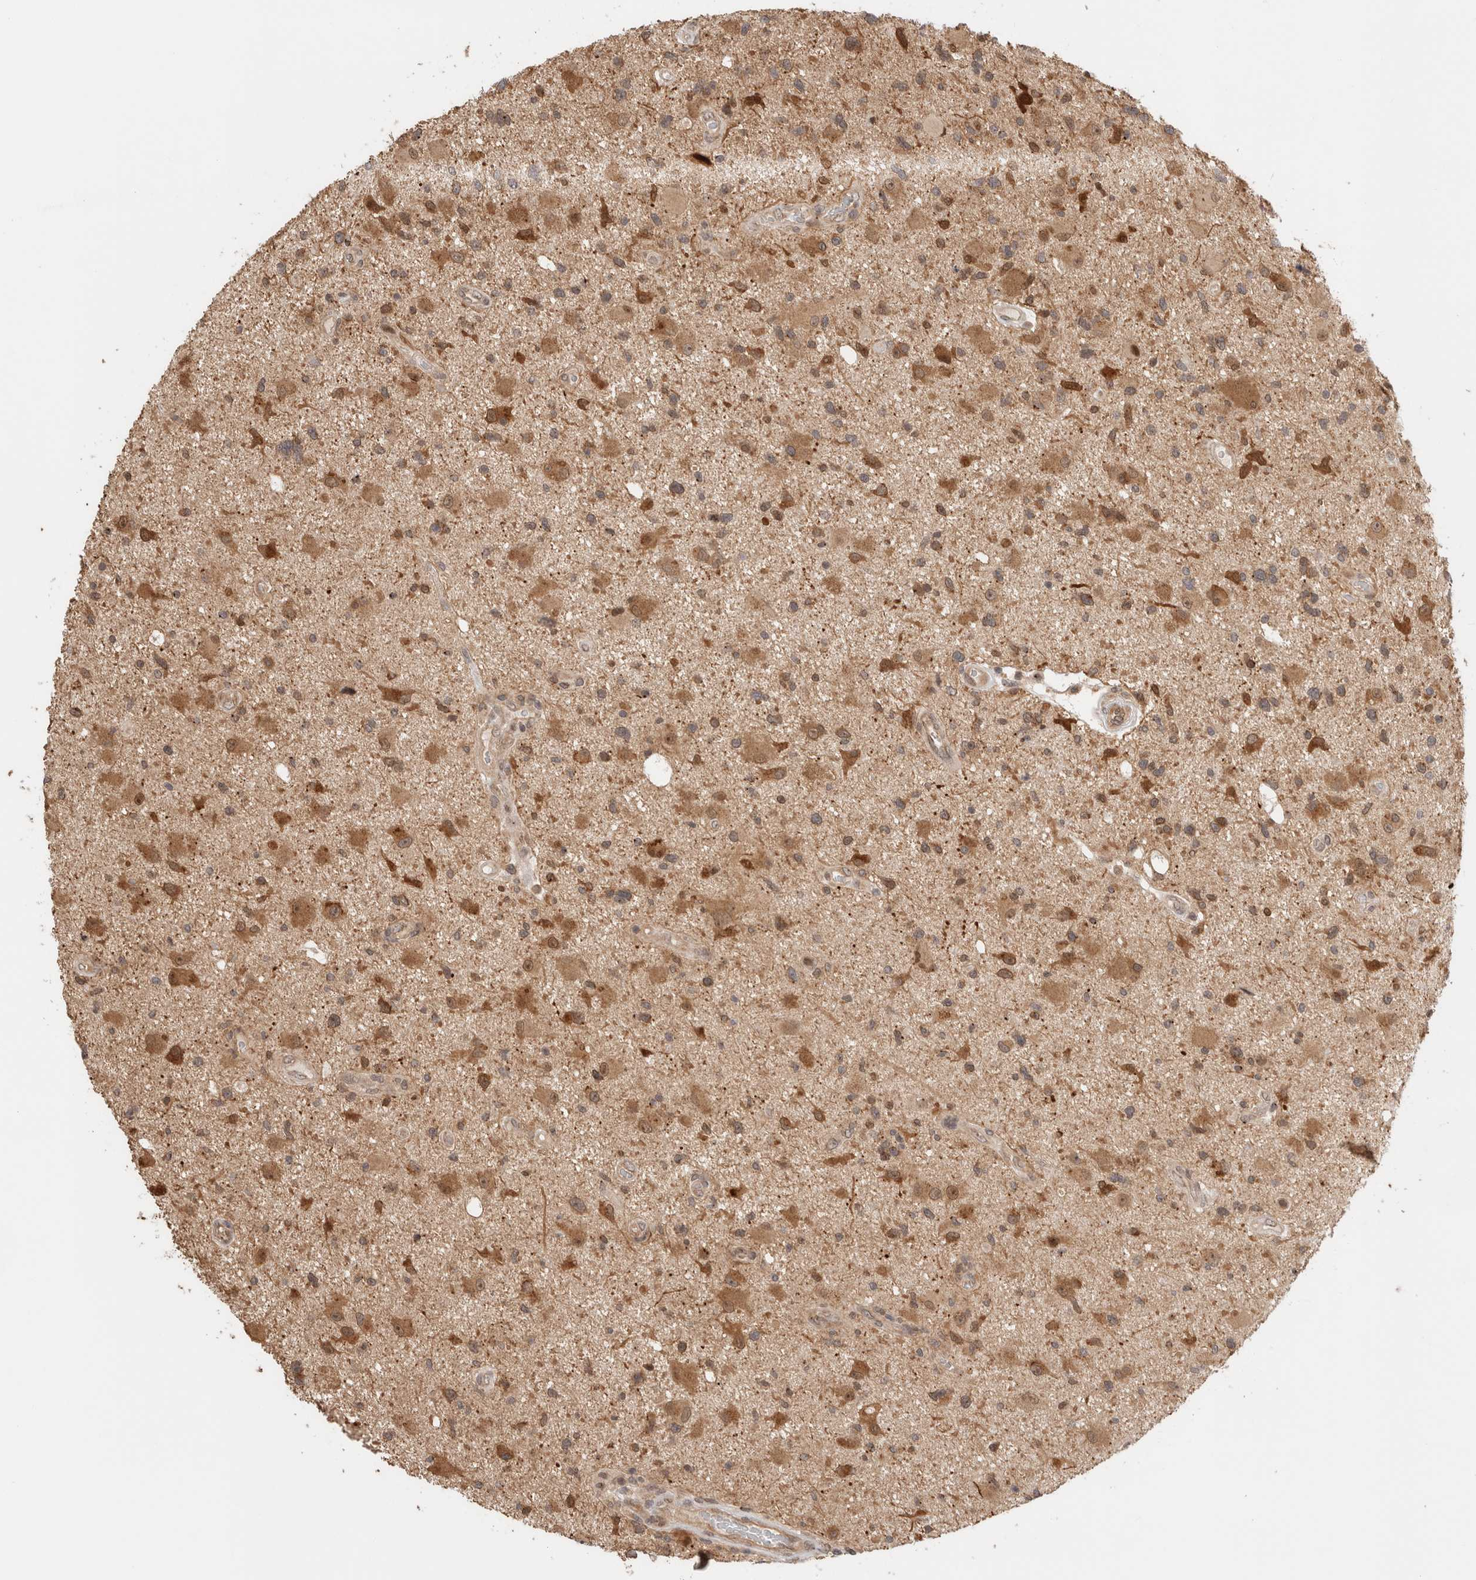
{"staining": {"intensity": "moderate", "quantity": "25%-75%", "location": "cytoplasmic/membranous"}, "tissue": "glioma", "cell_type": "Tumor cells", "image_type": "cancer", "snomed": [{"axis": "morphology", "description": "Glioma, malignant, High grade"}, {"axis": "topography", "description": "Brain"}], "caption": "This micrograph demonstrates immunohistochemistry staining of malignant glioma (high-grade), with medium moderate cytoplasmic/membranous positivity in approximately 25%-75% of tumor cells.", "gene": "OTUD6B", "patient": {"sex": "male", "age": 33}}